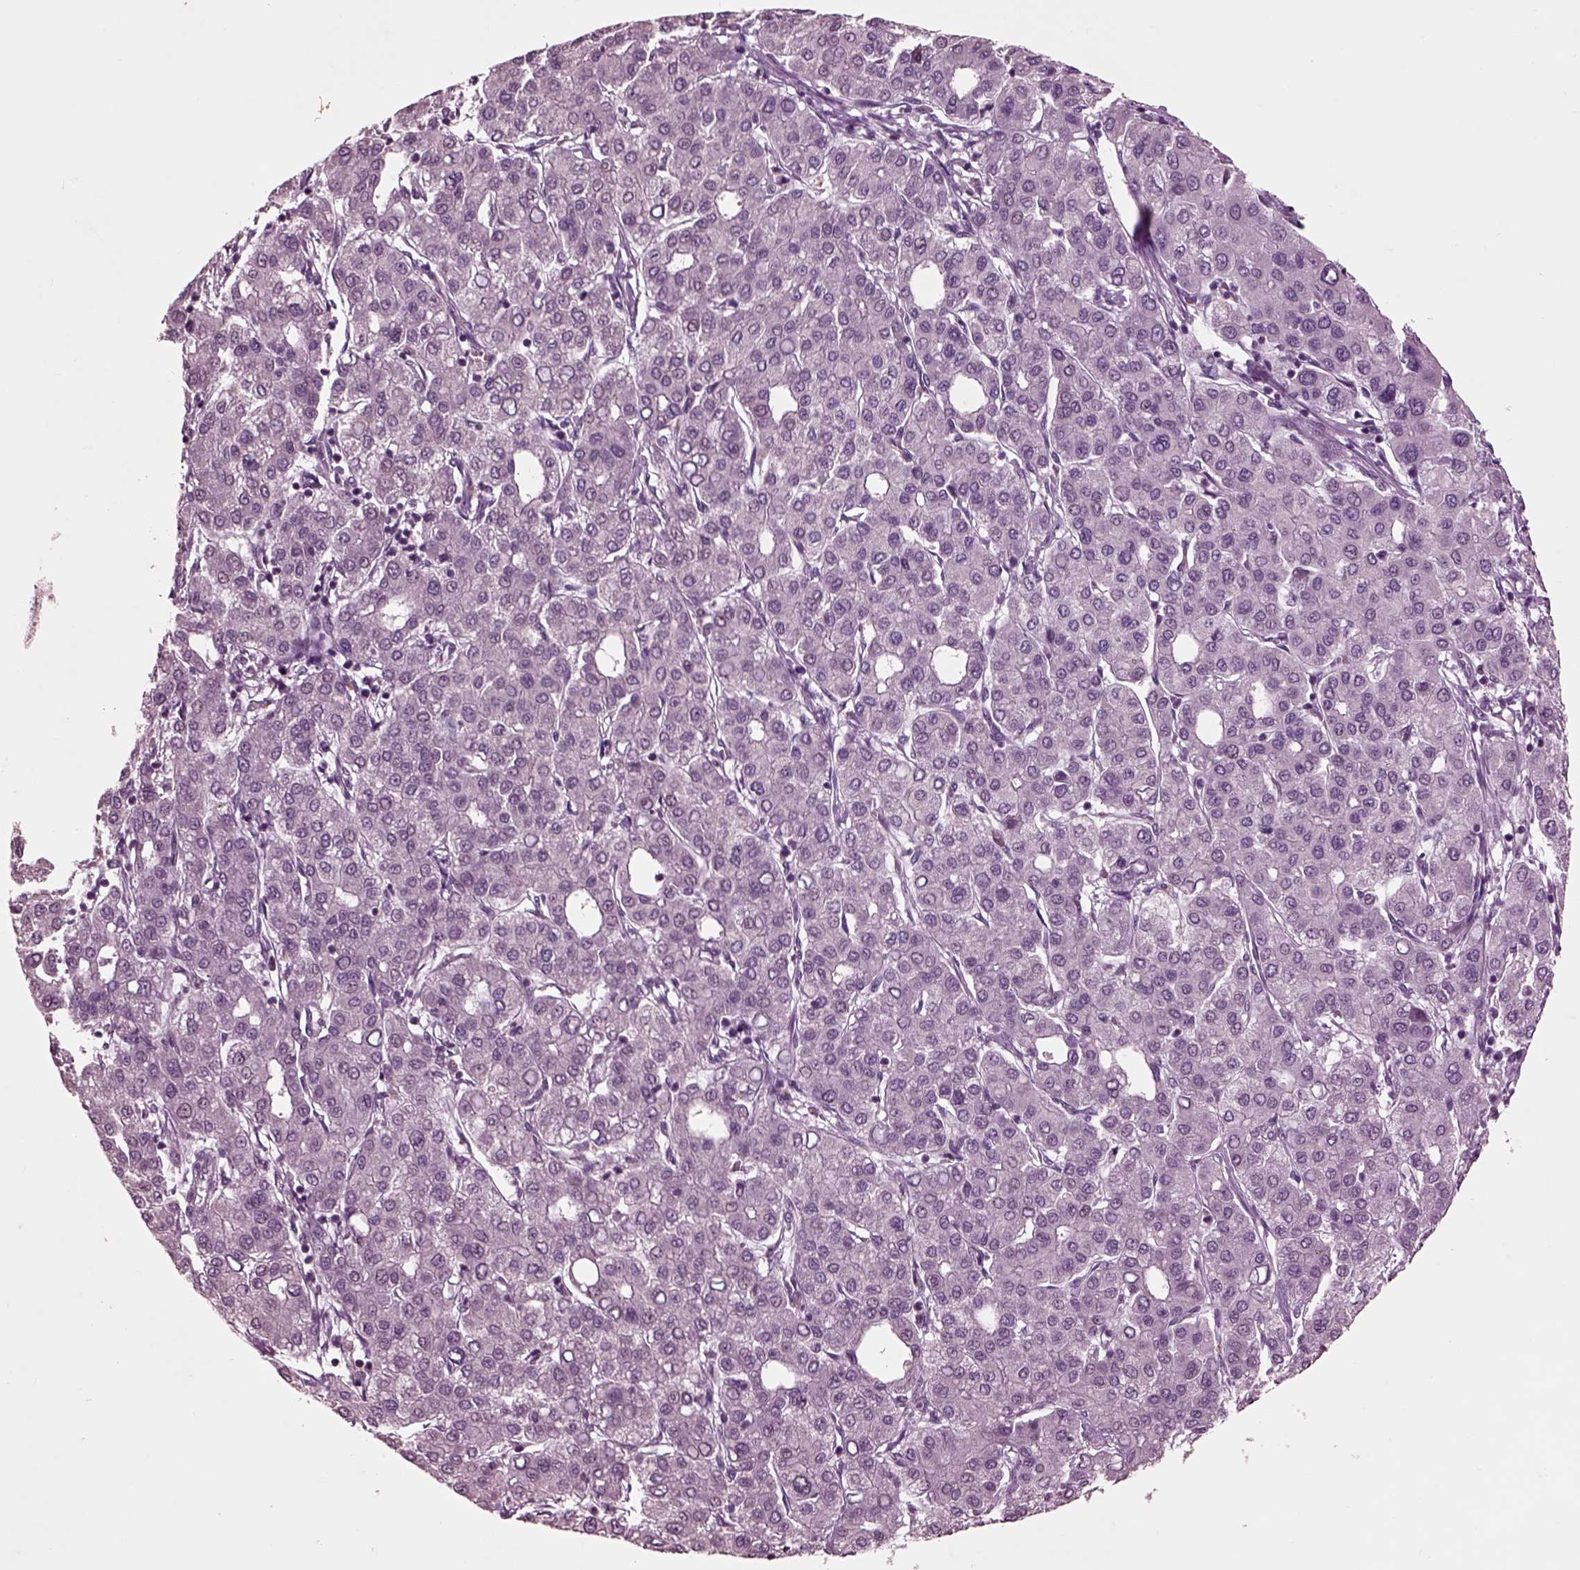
{"staining": {"intensity": "negative", "quantity": "none", "location": "none"}, "tissue": "liver cancer", "cell_type": "Tumor cells", "image_type": "cancer", "snomed": [{"axis": "morphology", "description": "Carcinoma, Hepatocellular, NOS"}, {"axis": "topography", "description": "Liver"}], "caption": "An immunohistochemistry (IHC) image of liver hepatocellular carcinoma is shown. There is no staining in tumor cells of liver hepatocellular carcinoma.", "gene": "CHGB", "patient": {"sex": "male", "age": 65}}